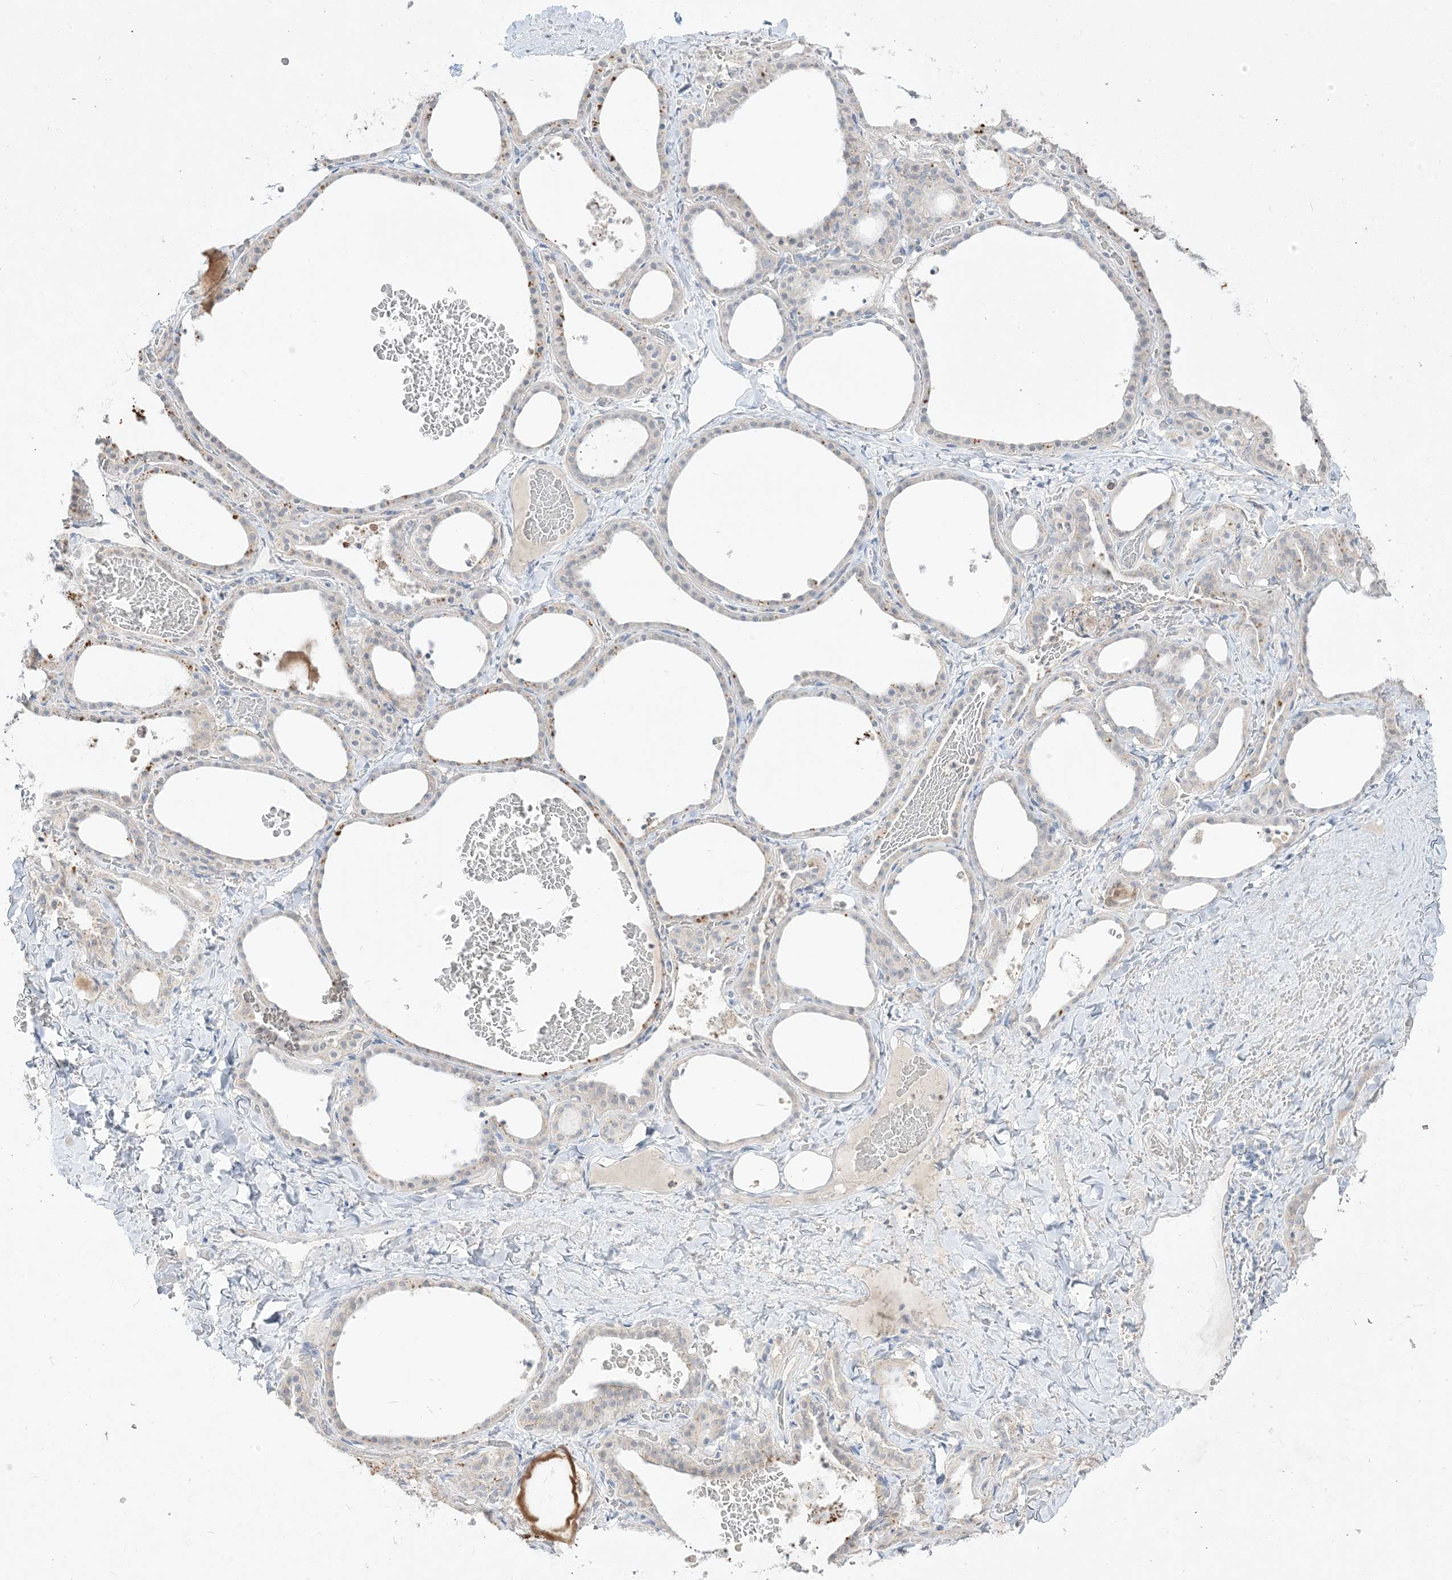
{"staining": {"intensity": "negative", "quantity": "none", "location": "none"}, "tissue": "thyroid gland", "cell_type": "Glandular cells", "image_type": "normal", "snomed": [{"axis": "morphology", "description": "Normal tissue, NOS"}, {"axis": "topography", "description": "Thyroid gland"}], "caption": "Micrograph shows no significant protein expression in glandular cells of unremarkable thyroid gland.", "gene": "LOXL3", "patient": {"sex": "female", "age": 22}}